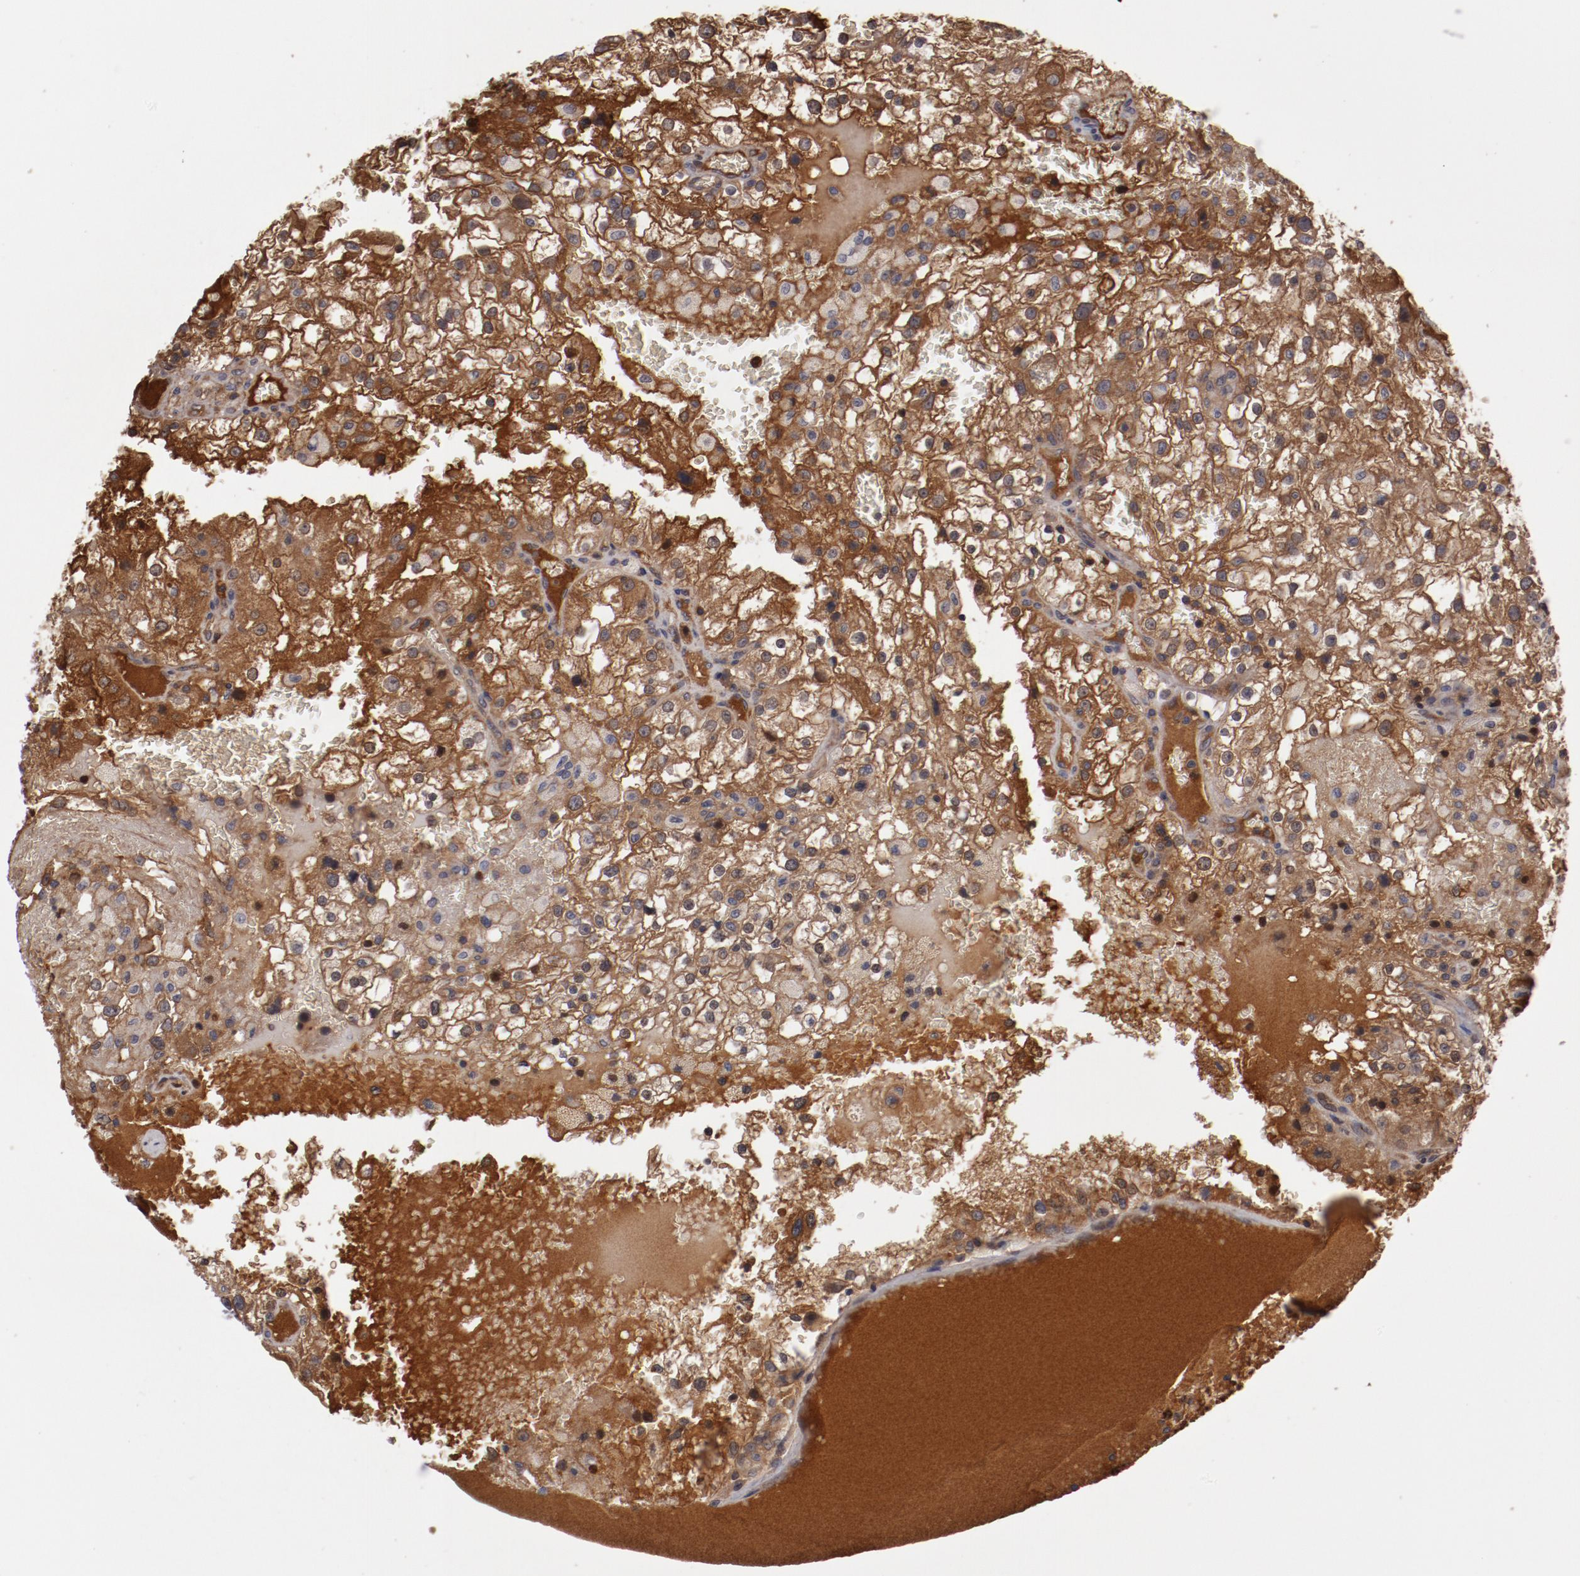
{"staining": {"intensity": "strong", "quantity": ">75%", "location": "cytoplasmic/membranous,nuclear"}, "tissue": "renal cancer", "cell_type": "Tumor cells", "image_type": "cancer", "snomed": [{"axis": "morphology", "description": "Adenocarcinoma, NOS"}, {"axis": "topography", "description": "Kidney"}], "caption": "Renal adenocarcinoma tissue demonstrates strong cytoplasmic/membranous and nuclear expression in about >75% of tumor cells, visualized by immunohistochemistry.", "gene": "SERPINA7", "patient": {"sex": "female", "age": 74}}